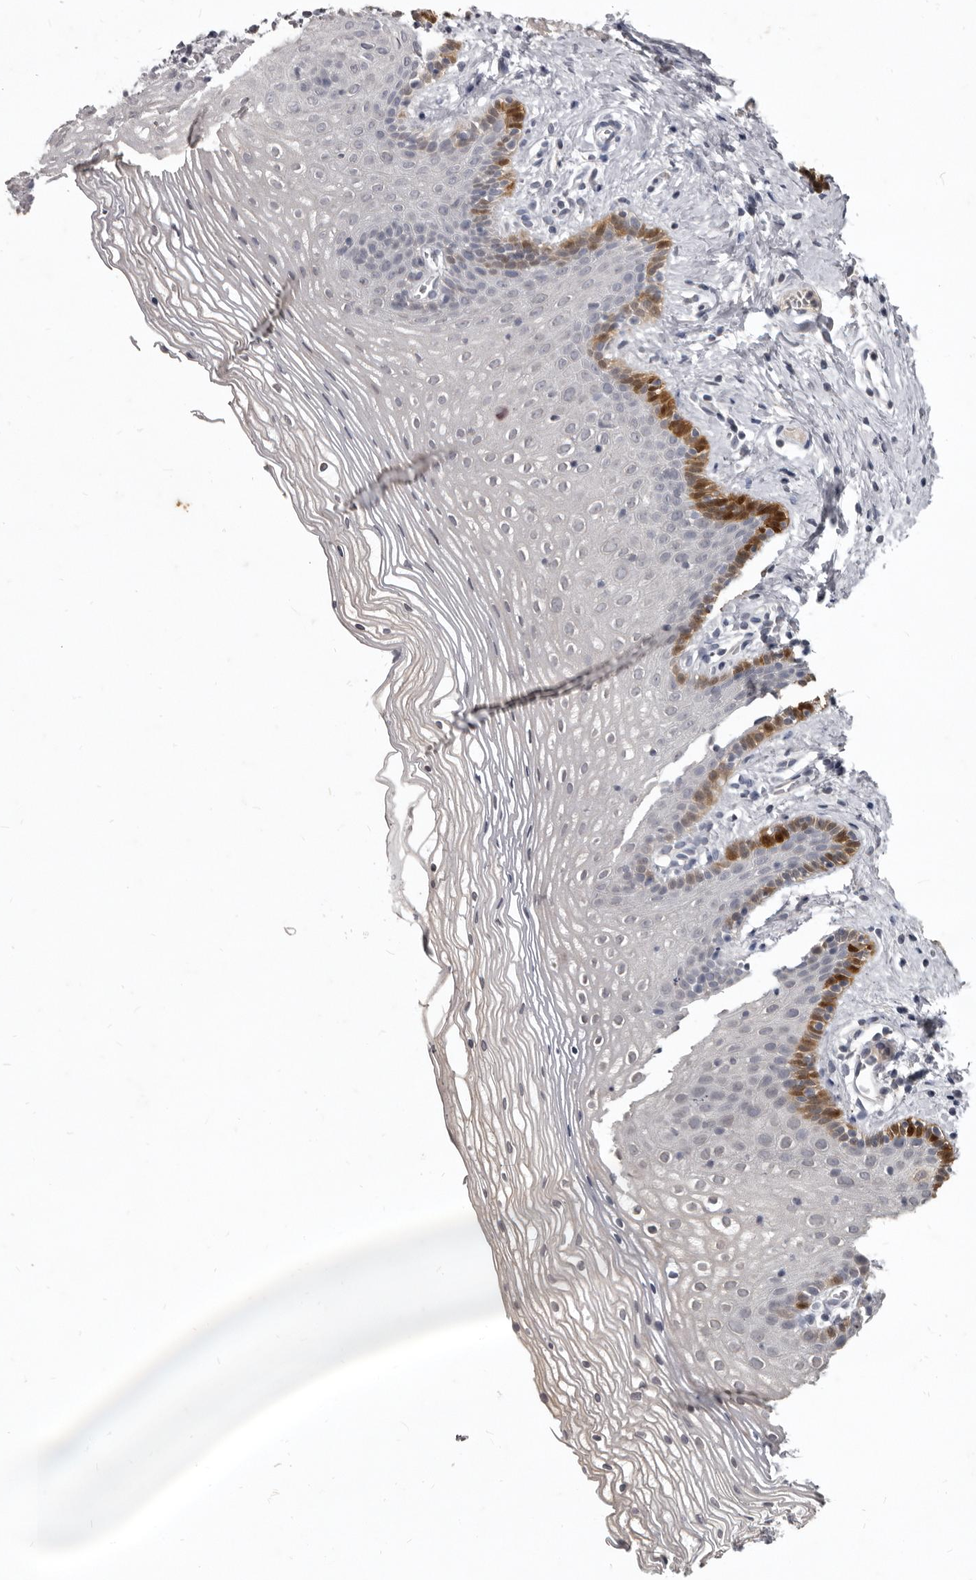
{"staining": {"intensity": "moderate", "quantity": "<25%", "location": "cytoplasmic/membranous,nuclear"}, "tissue": "vagina", "cell_type": "Squamous epithelial cells", "image_type": "normal", "snomed": [{"axis": "morphology", "description": "Normal tissue, NOS"}, {"axis": "topography", "description": "Vagina"}], "caption": "Vagina stained with a brown dye exhibits moderate cytoplasmic/membranous,nuclear positive positivity in about <25% of squamous epithelial cells.", "gene": "SULT1E1", "patient": {"sex": "female", "age": 32}}